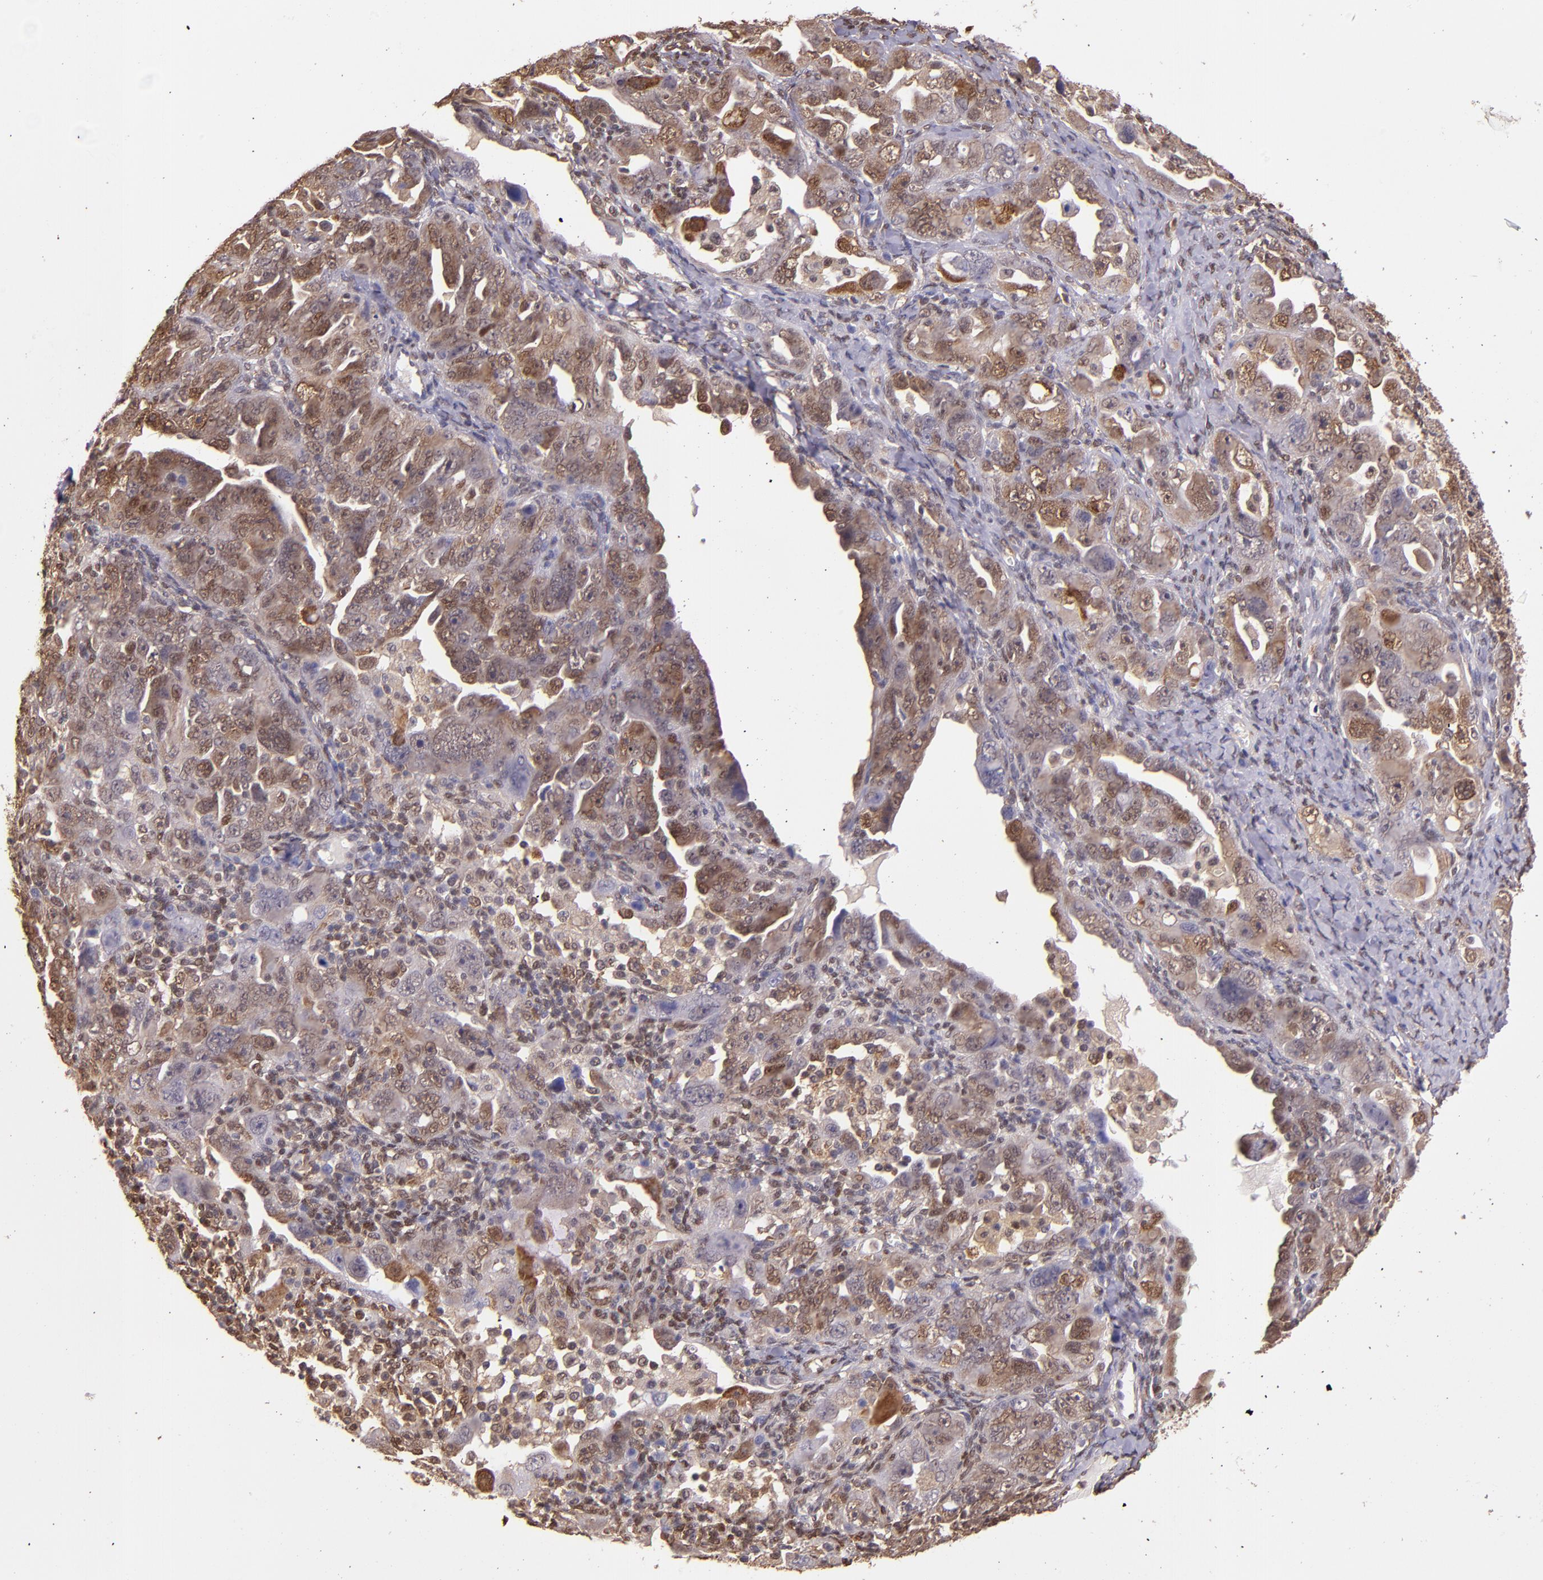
{"staining": {"intensity": "moderate", "quantity": ">75%", "location": "cytoplasmic/membranous,nuclear"}, "tissue": "ovarian cancer", "cell_type": "Tumor cells", "image_type": "cancer", "snomed": [{"axis": "morphology", "description": "Cystadenocarcinoma, serous, NOS"}, {"axis": "topography", "description": "Ovary"}], "caption": "Moderate cytoplasmic/membranous and nuclear expression is appreciated in approximately >75% of tumor cells in ovarian cancer. (DAB IHC, brown staining for protein, blue staining for nuclei).", "gene": "STAT6", "patient": {"sex": "female", "age": 66}}